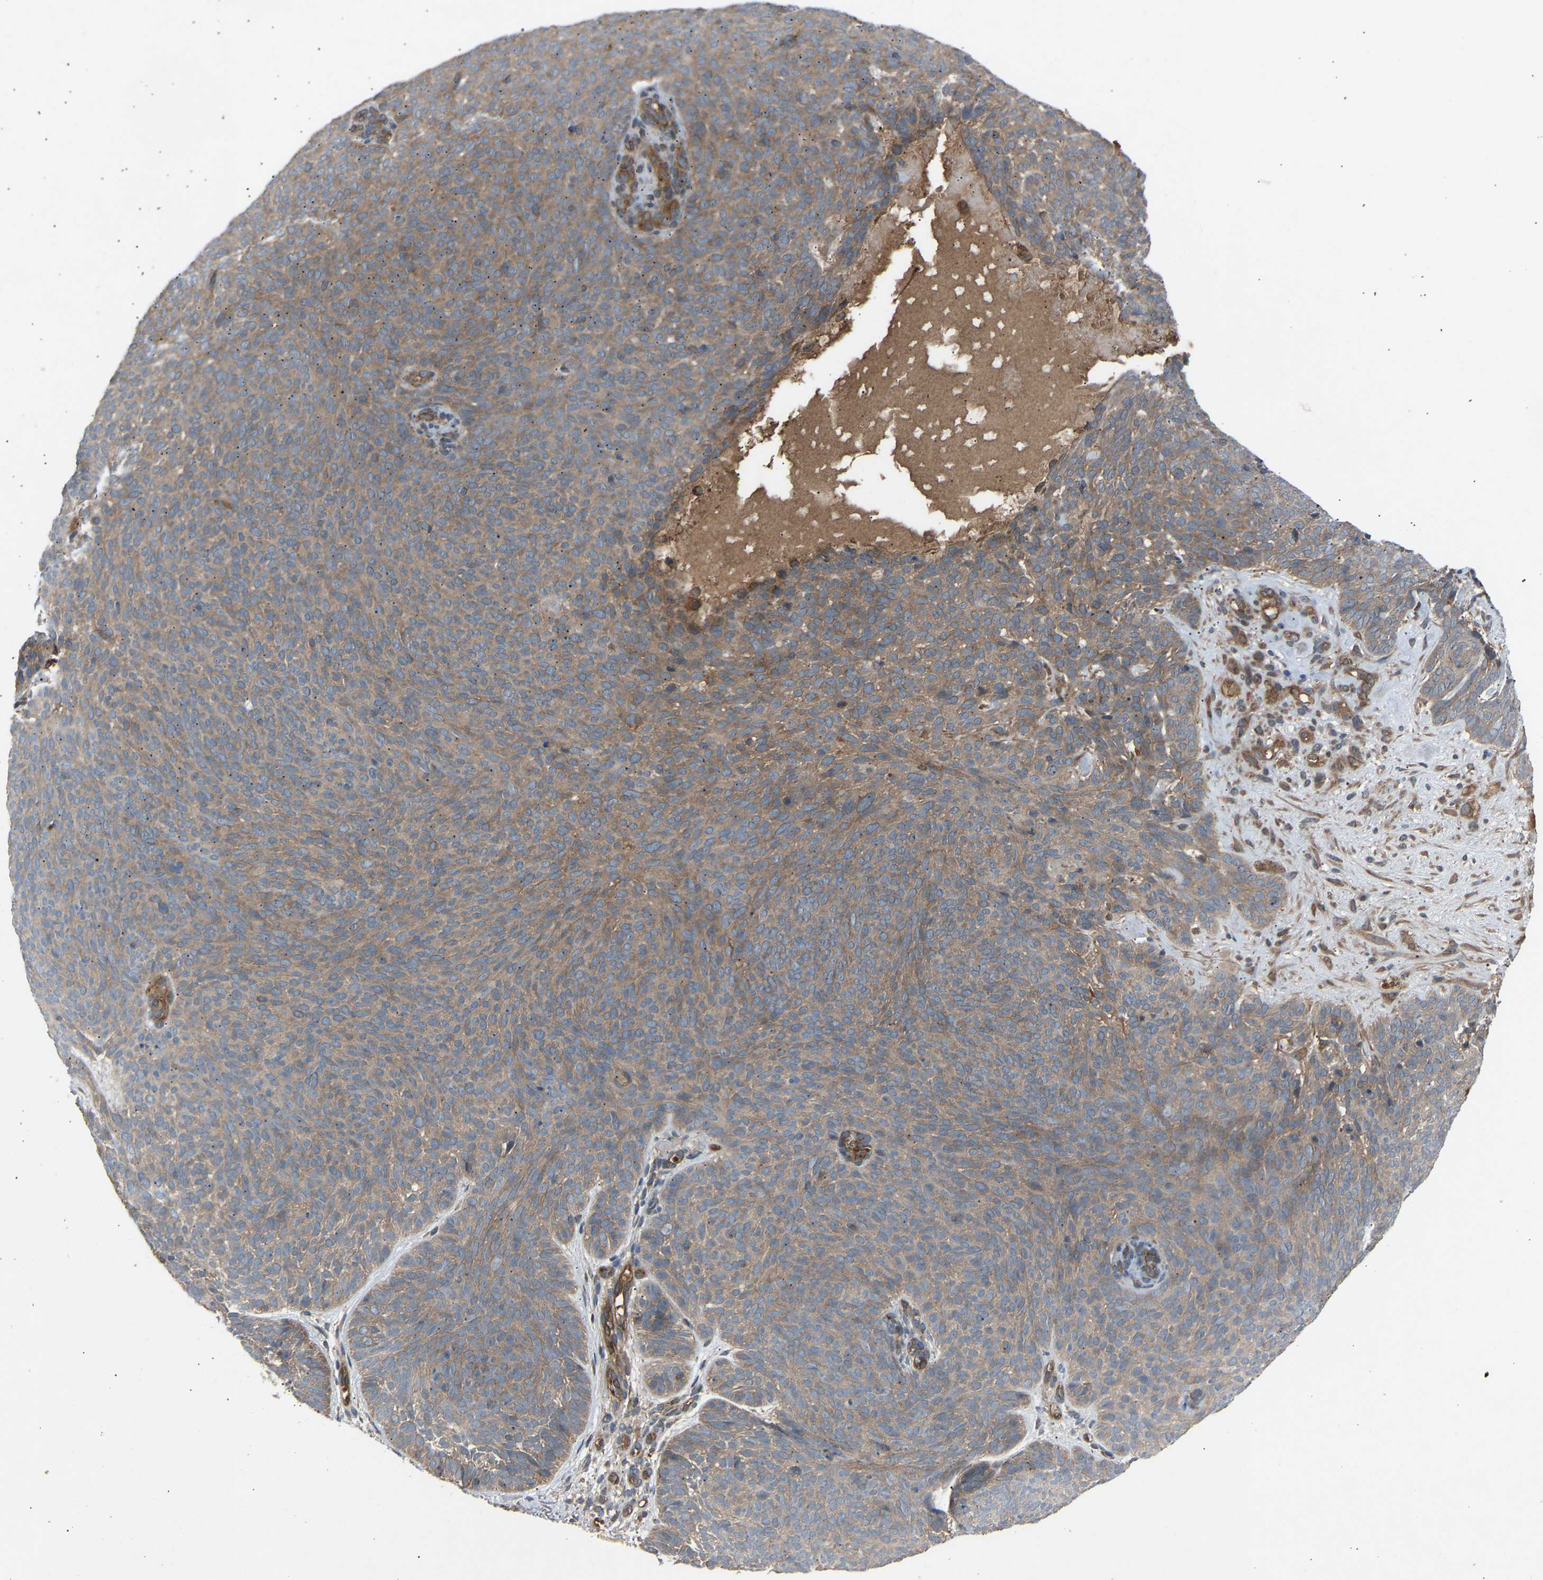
{"staining": {"intensity": "weak", "quantity": ">75%", "location": "cytoplasmic/membranous"}, "tissue": "skin cancer", "cell_type": "Tumor cells", "image_type": "cancer", "snomed": [{"axis": "morphology", "description": "Basal cell carcinoma"}, {"axis": "topography", "description": "Skin"}], "caption": "Human skin cancer (basal cell carcinoma) stained with a brown dye shows weak cytoplasmic/membranous positive staining in about >75% of tumor cells.", "gene": "GAS2L1", "patient": {"sex": "male", "age": 61}}